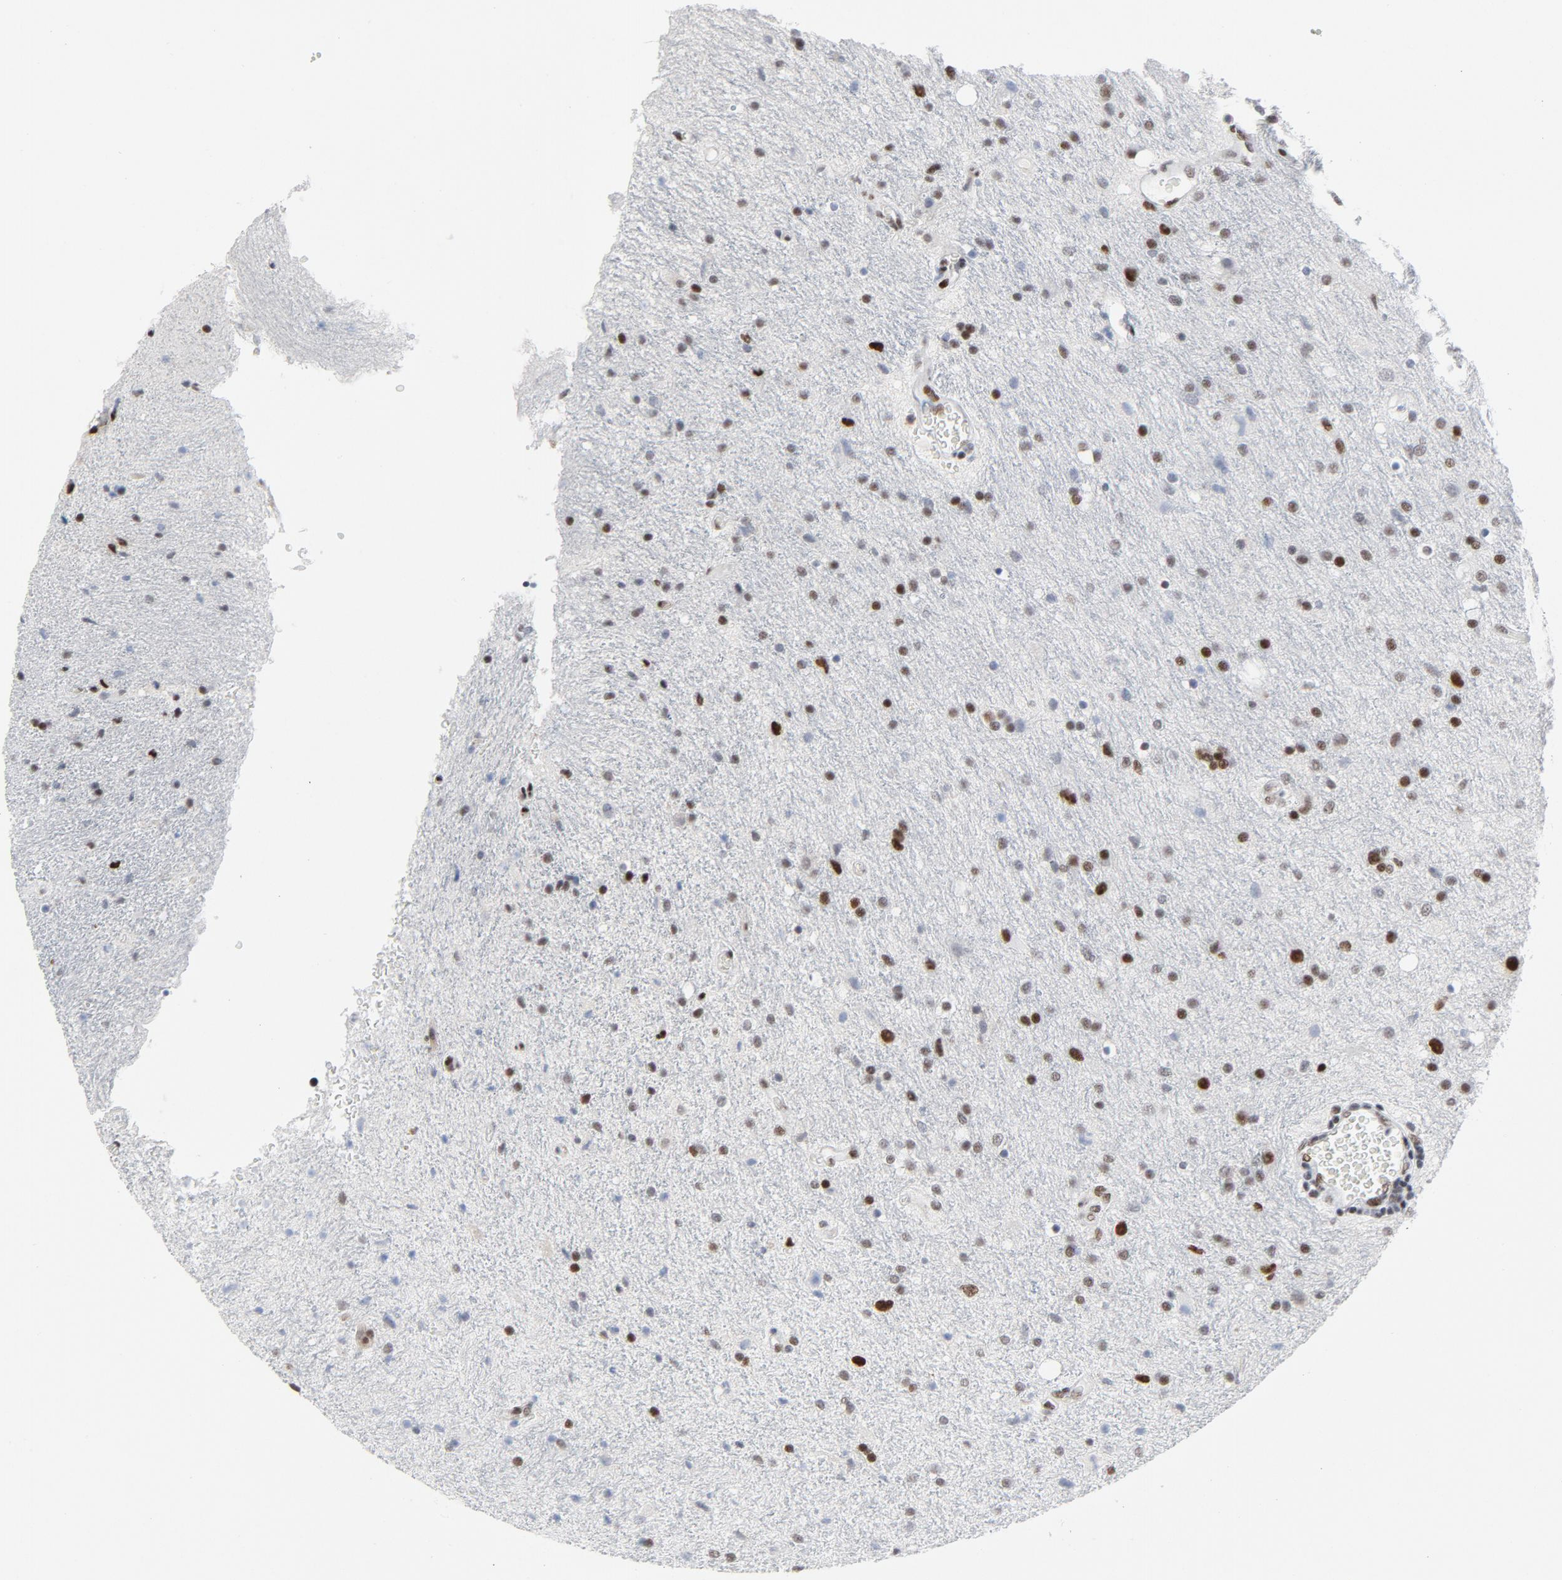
{"staining": {"intensity": "strong", "quantity": "25%-75%", "location": "nuclear"}, "tissue": "glioma", "cell_type": "Tumor cells", "image_type": "cancer", "snomed": [{"axis": "morphology", "description": "Normal tissue, NOS"}, {"axis": "morphology", "description": "Glioma, malignant, High grade"}, {"axis": "topography", "description": "Cerebral cortex"}], "caption": "The histopathology image demonstrates staining of malignant glioma (high-grade), revealing strong nuclear protein expression (brown color) within tumor cells.", "gene": "HSF1", "patient": {"sex": "male", "age": 56}}